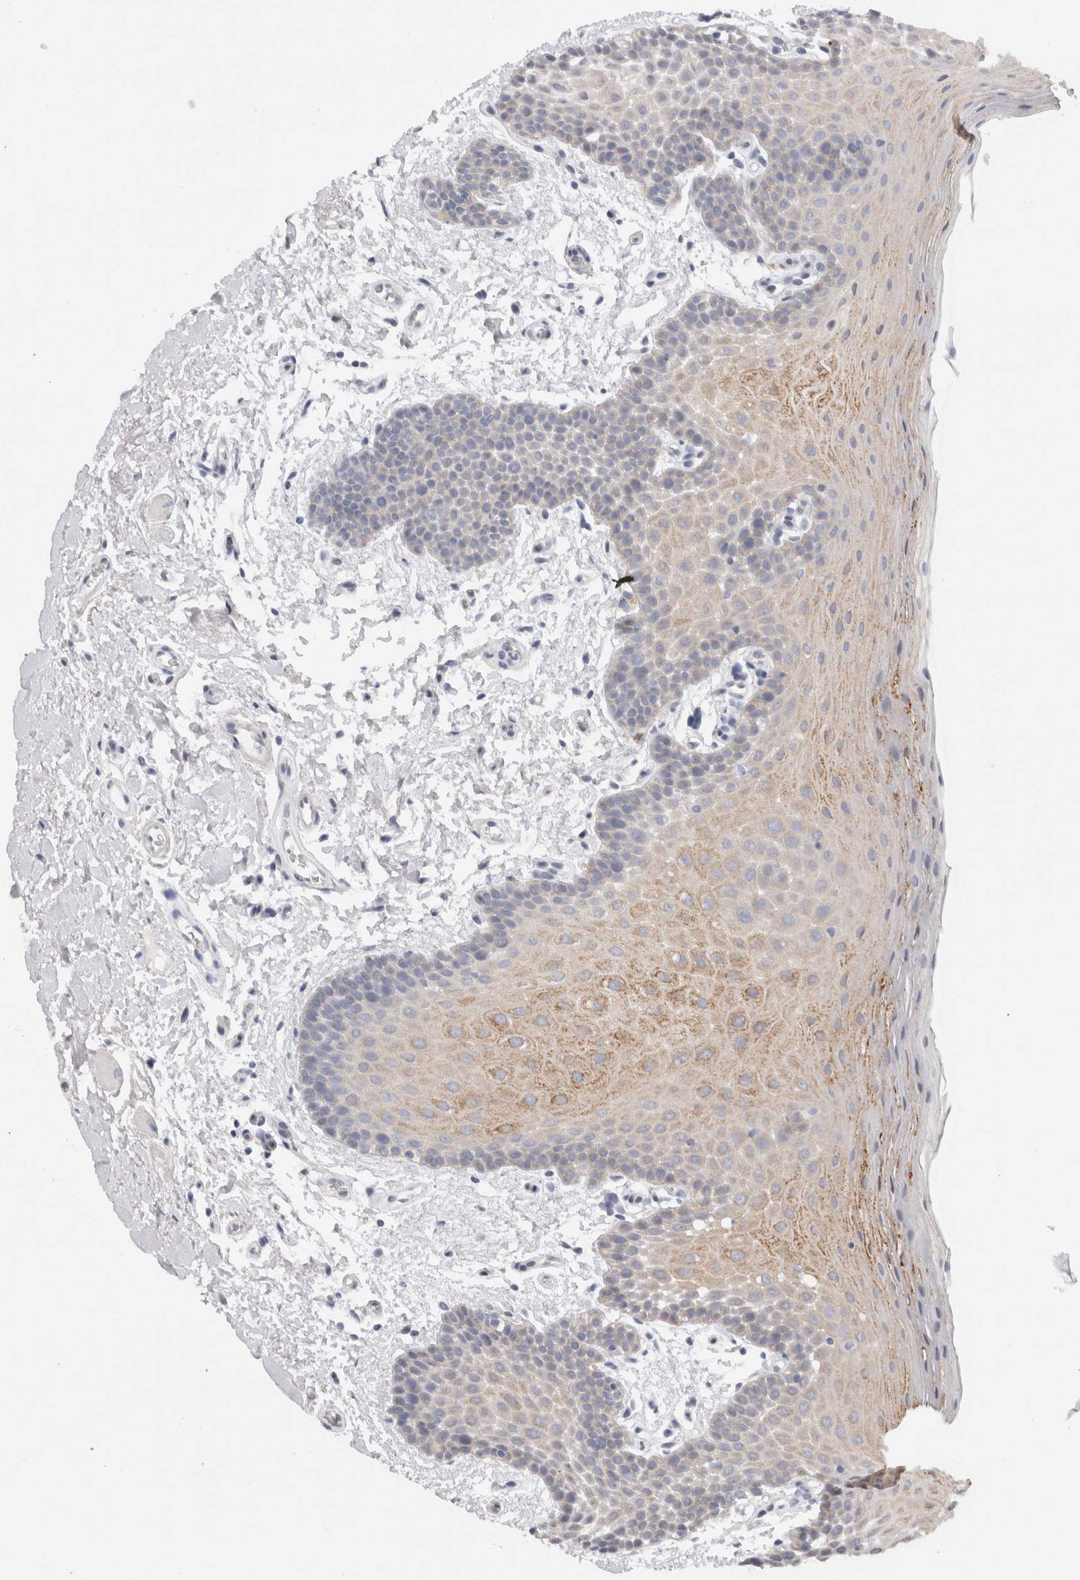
{"staining": {"intensity": "weak", "quantity": "<25%", "location": "cytoplasmic/membranous"}, "tissue": "oral mucosa", "cell_type": "Squamous epithelial cells", "image_type": "normal", "snomed": [{"axis": "morphology", "description": "Normal tissue, NOS"}, {"axis": "topography", "description": "Oral tissue"}], "caption": "Squamous epithelial cells show no significant staining in unremarkable oral mucosa. (DAB immunohistochemistry (IHC), high magnification).", "gene": "CERS3", "patient": {"sex": "male", "age": 62}}